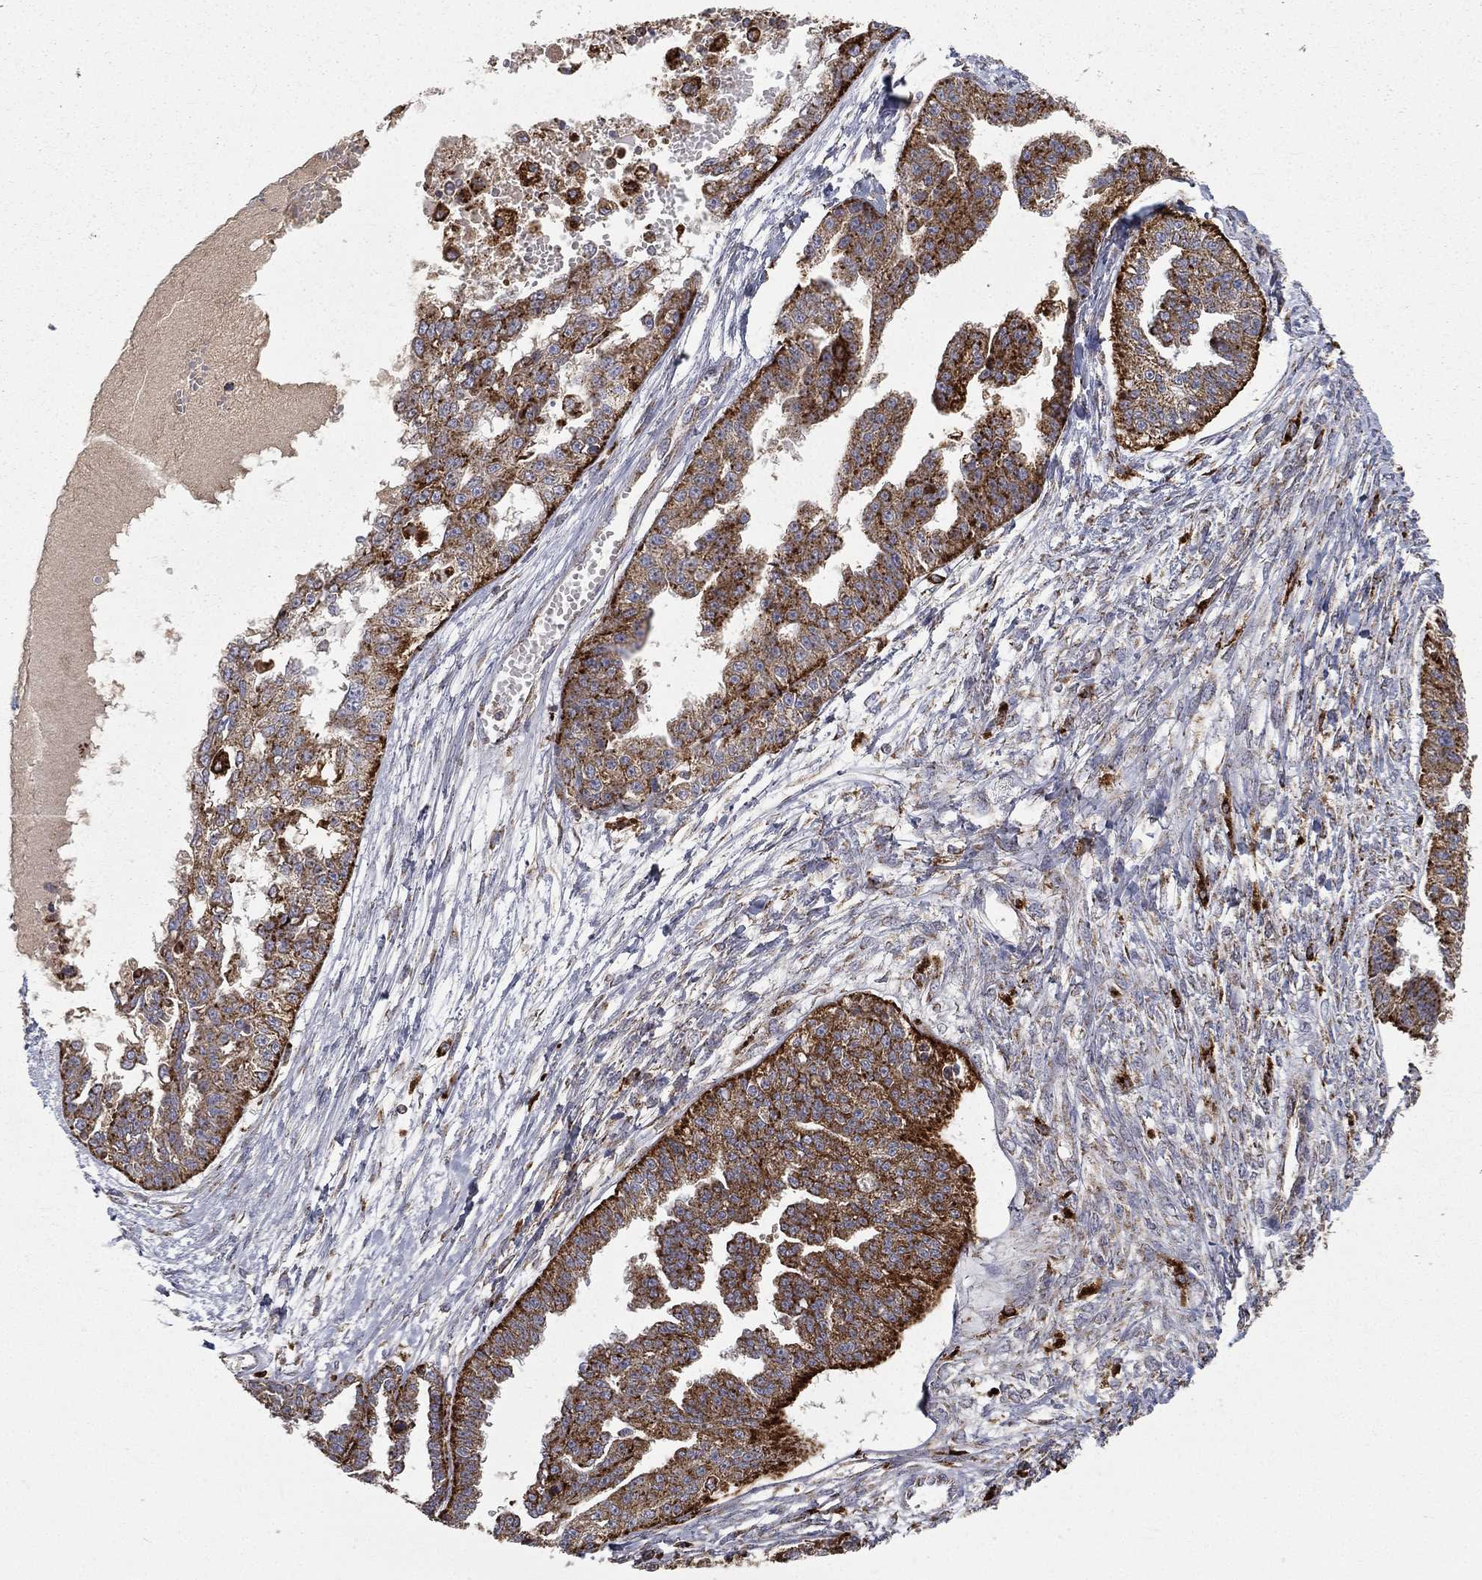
{"staining": {"intensity": "strong", "quantity": "25%-75%", "location": "cytoplasmic/membranous"}, "tissue": "ovarian cancer", "cell_type": "Tumor cells", "image_type": "cancer", "snomed": [{"axis": "morphology", "description": "Cystadenocarcinoma, serous, NOS"}, {"axis": "topography", "description": "Ovary"}], "caption": "Human serous cystadenocarcinoma (ovarian) stained for a protein (brown) displays strong cytoplasmic/membranous positive staining in about 25%-75% of tumor cells.", "gene": "RIN3", "patient": {"sex": "female", "age": 58}}